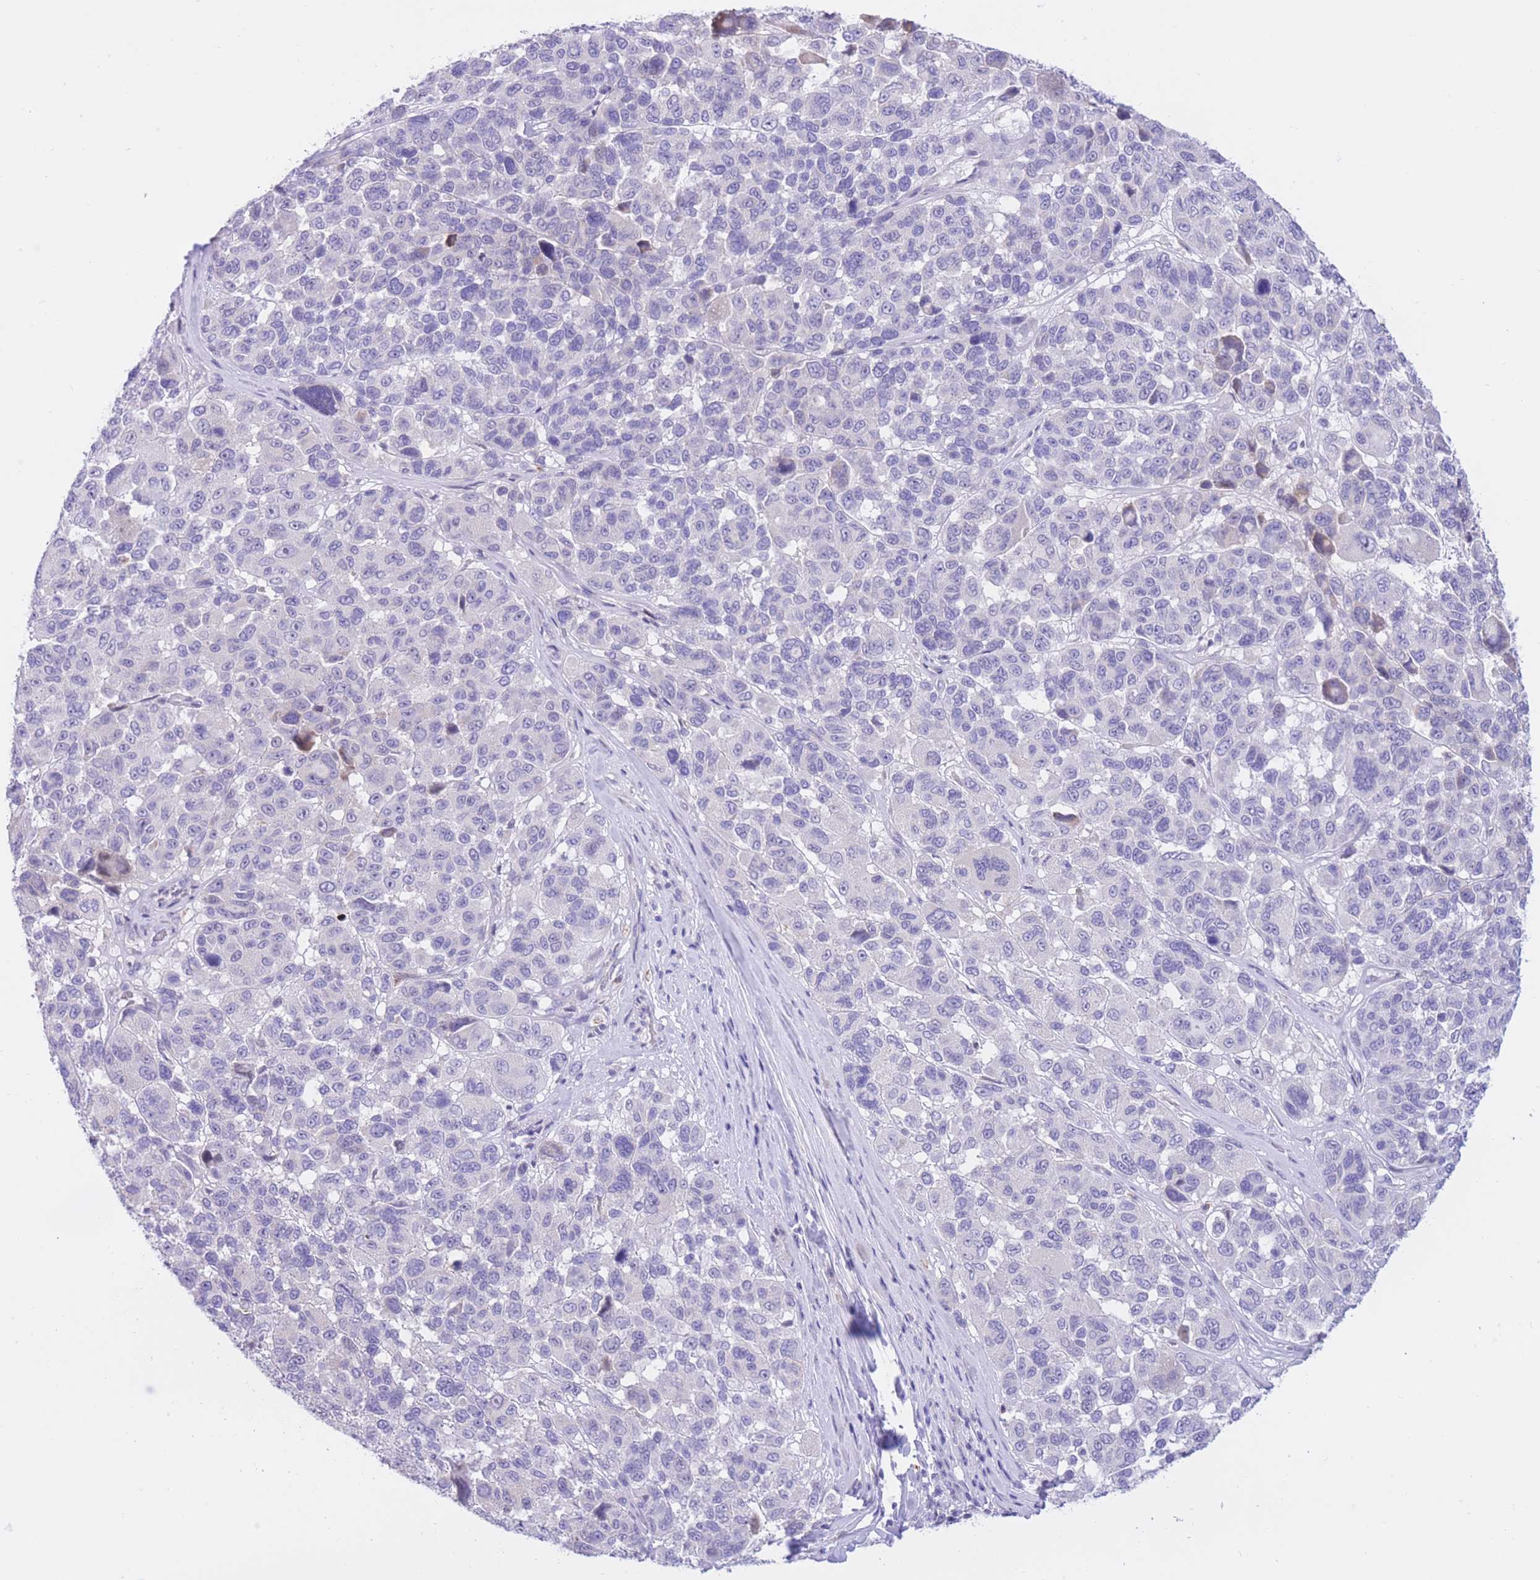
{"staining": {"intensity": "negative", "quantity": "none", "location": "none"}, "tissue": "melanoma", "cell_type": "Tumor cells", "image_type": "cancer", "snomed": [{"axis": "morphology", "description": "Malignant melanoma, NOS"}, {"axis": "topography", "description": "Skin"}], "caption": "There is no significant staining in tumor cells of malignant melanoma.", "gene": "RPL39L", "patient": {"sex": "female", "age": 66}}